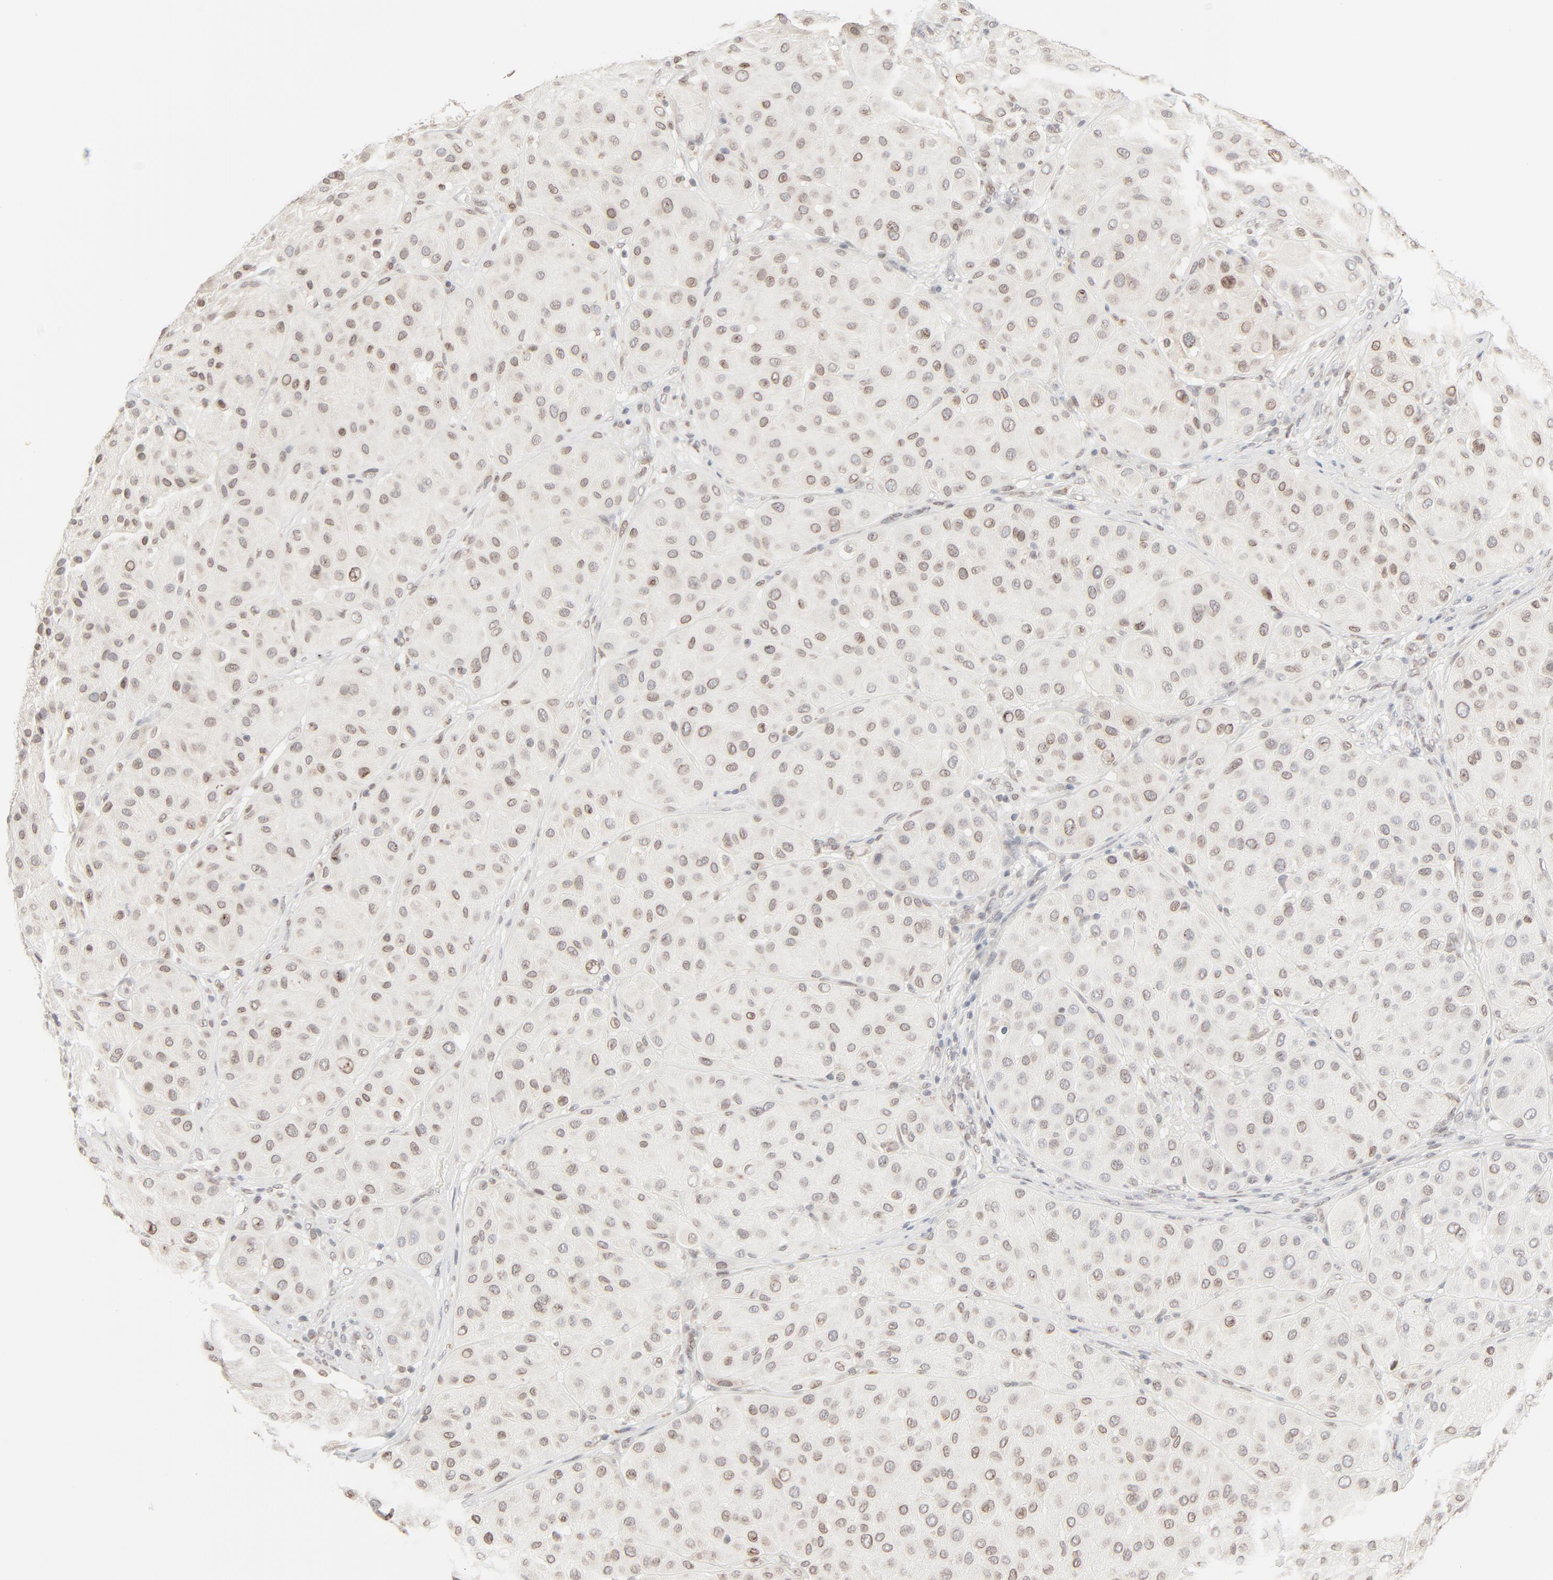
{"staining": {"intensity": "weak", "quantity": "25%-75%", "location": "cytoplasmic/membranous,nuclear"}, "tissue": "melanoma", "cell_type": "Tumor cells", "image_type": "cancer", "snomed": [{"axis": "morphology", "description": "Normal tissue, NOS"}, {"axis": "morphology", "description": "Malignant melanoma, Metastatic site"}, {"axis": "topography", "description": "Skin"}], "caption": "About 25%-75% of tumor cells in melanoma display weak cytoplasmic/membranous and nuclear protein positivity as visualized by brown immunohistochemical staining.", "gene": "MAD1L1", "patient": {"sex": "male", "age": 41}}